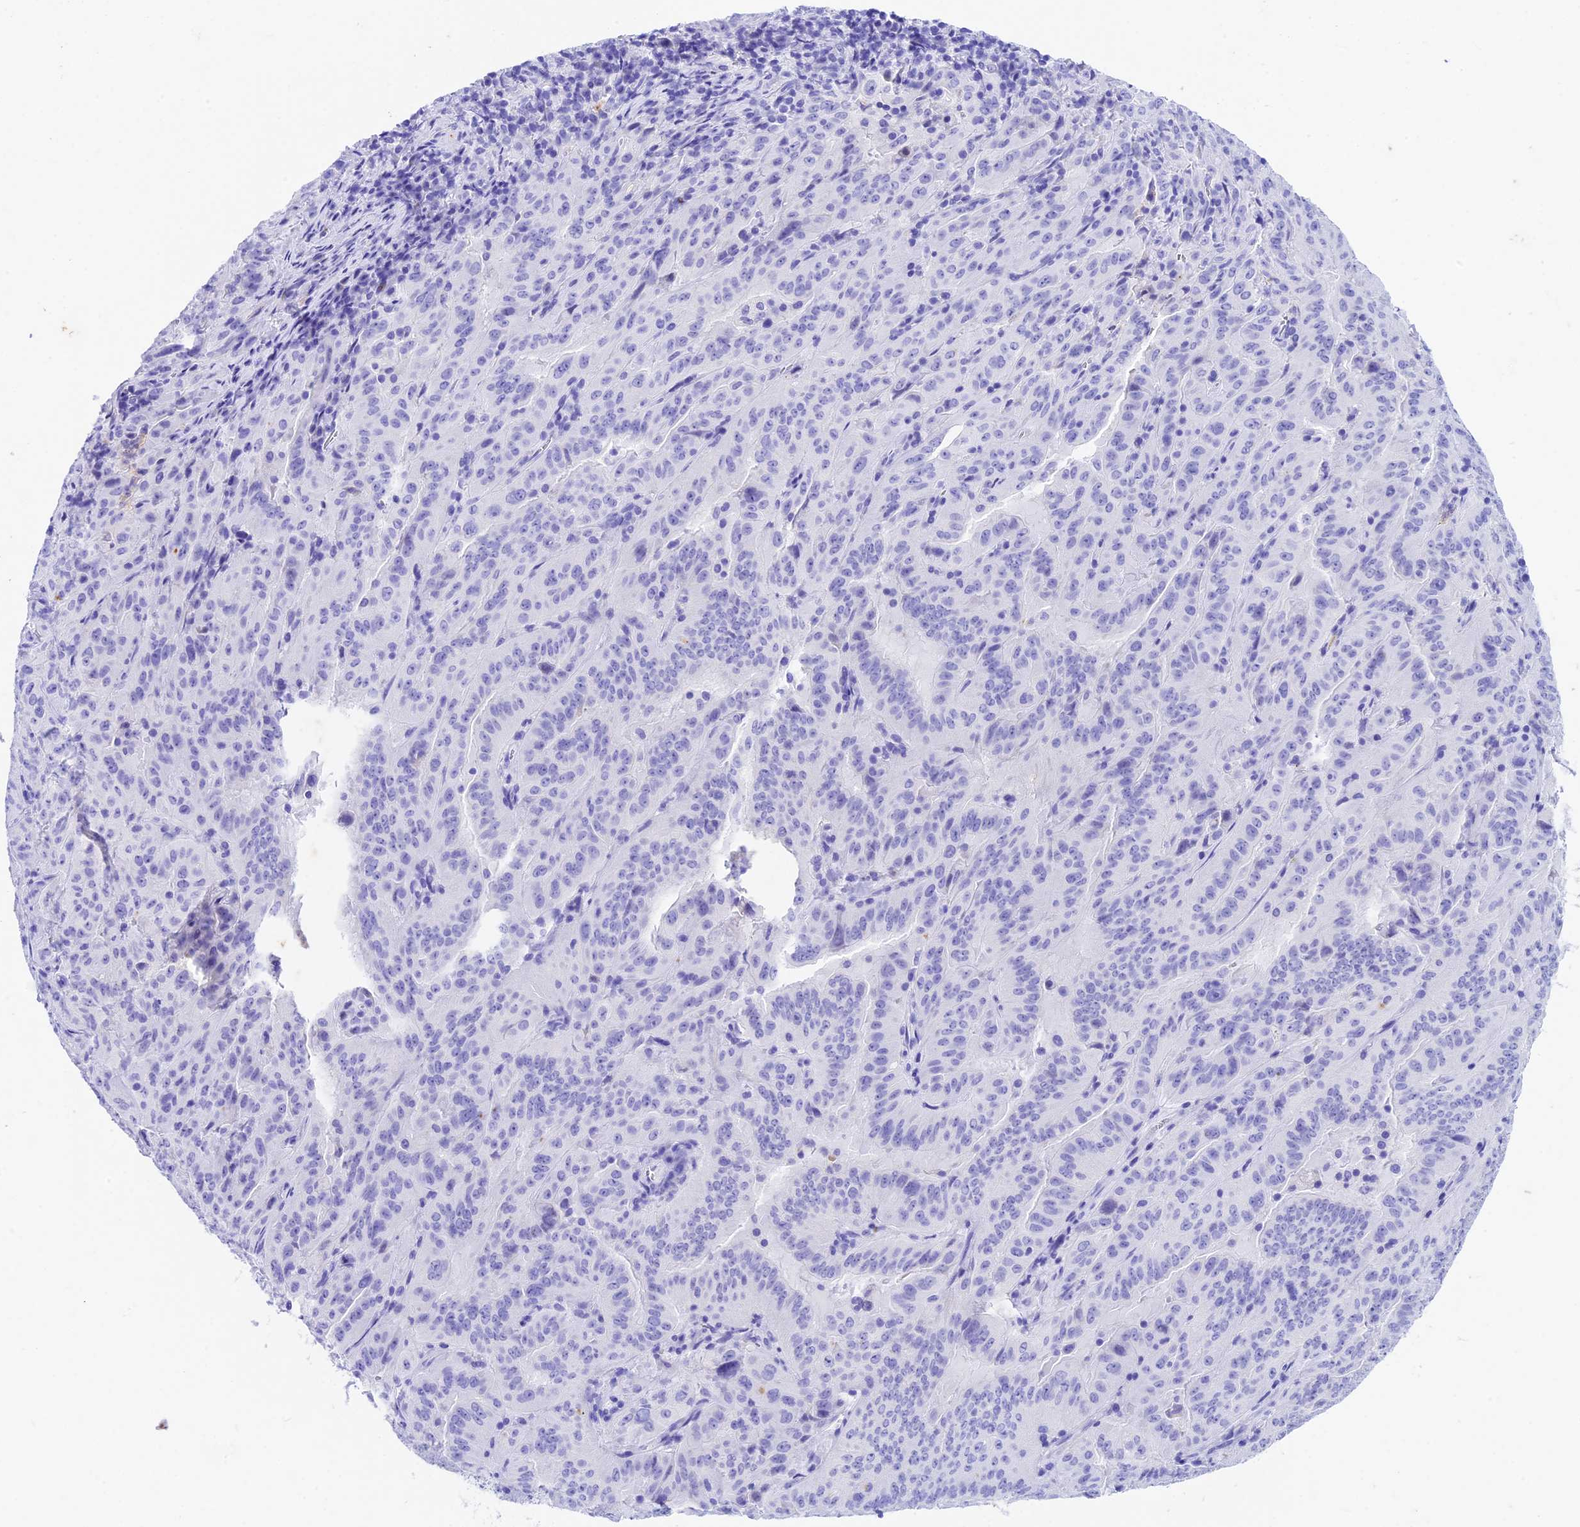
{"staining": {"intensity": "negative", "quantity": "none", "location": "none"}, "tissue": "pancreatic cancer", "cell_type": "Tumor cells", "image_type": "cancer", "snomed": [{"axis": "morphology", "description": "Adenocarcinoma, NOS"}, {"axis": "topography", "description": "Pancreas"}], "caption": "The image demonstrates no staining of tumor cells in adenocarcinoma (pancreatic).", "gene": "PSG11", "patient": {"sex": "male", "age": 63}}